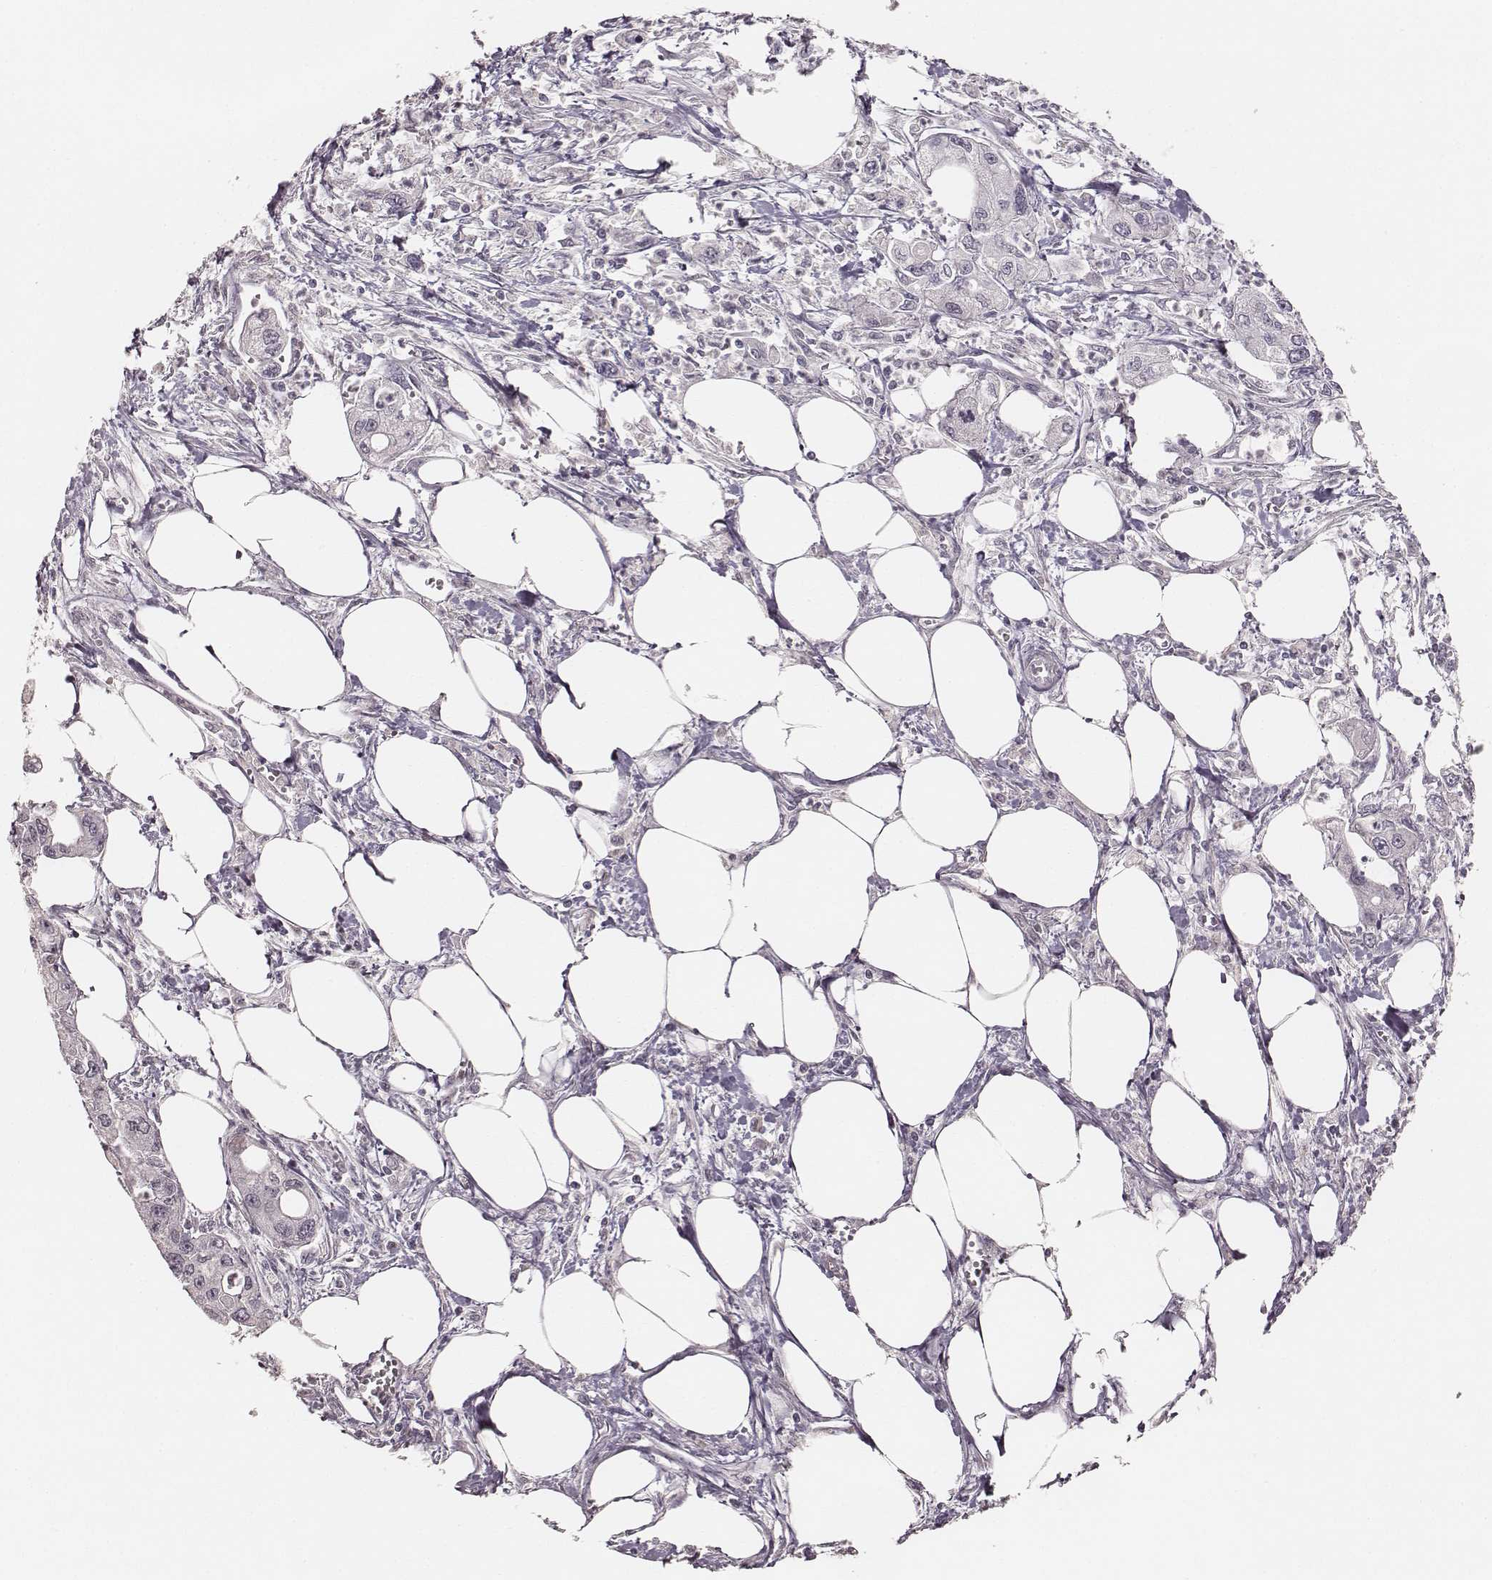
{"staining": {"intensity": "negative", "quantity": "none", "location": "none"}, "tissue": "pancreatic cancer", "cell_type": "Tumor cells", "image_type": "cancer", "snomed": [{"axis": "morphology", "description": "Adenocarcinoma, NOS"}, {"axis": "topography", "description": "Pancreas"}], "caption": "A histopathology image of human pancreatic adenocarcinoma is negative for staining in tumor cells.", "gene": "LY6K", "patient": {"sex": "male", "age": 70}}